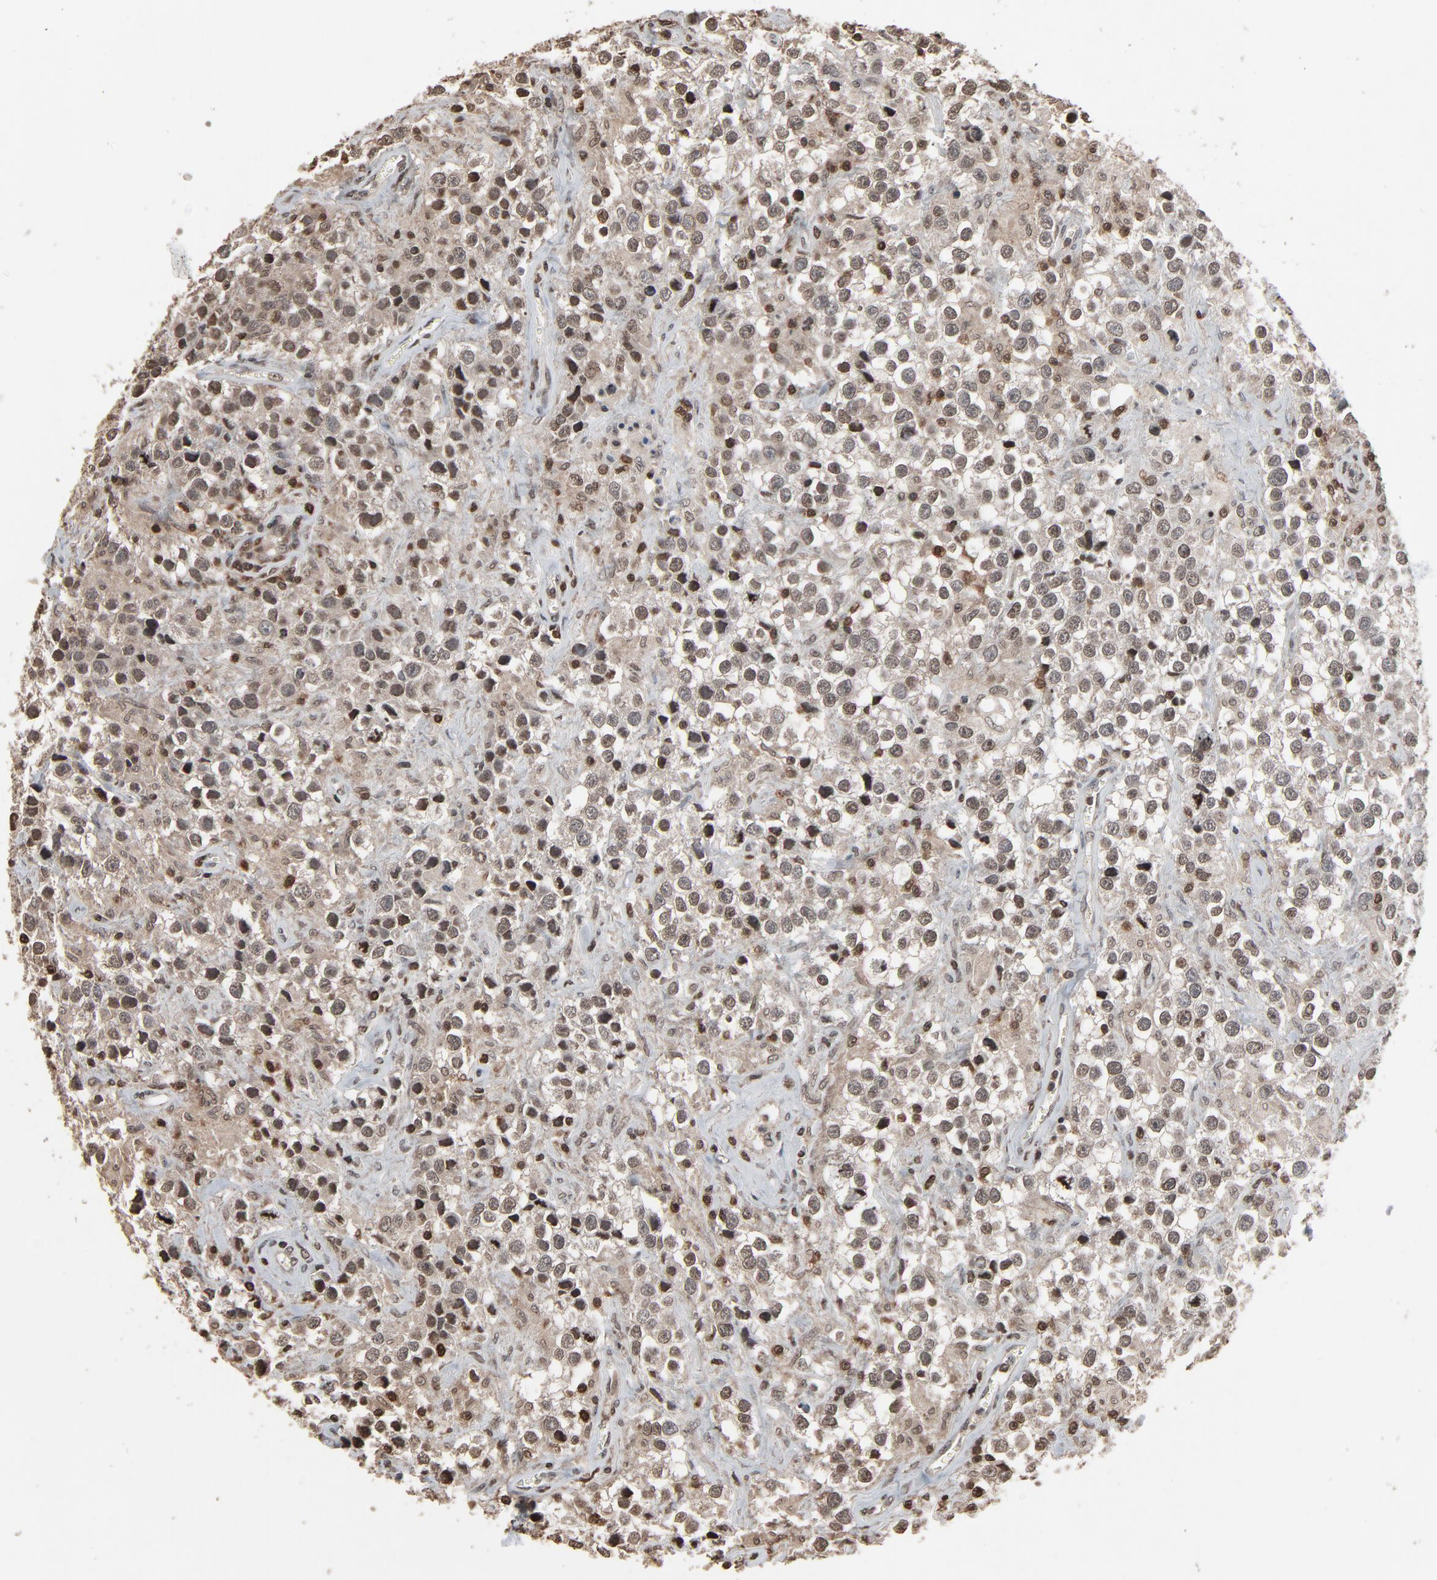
{"staining": {"intensity": "moderate", "quantity": ">75%", "location": "nuclear"}, "tissue": "testis cancer", "cell_type": "Tumor cells", "image_type": "cancer", "snomed": [{"axis": "morphology", "description": "Seminoma, NOS"}, {"axis": "topography", "description": "Testis"}], "caption": "DAB (3,3'-diaminobenzidine) immunohistochemical staining of human seminoma (testis) shows moderate nuclear protein staining in approximately >75% of tumor cells. (Stains: DAB in brown, nuclei in blue, Microscopy: brightfield microscopy at high magnification).", "gene": "RPS6KA3", "patient": {"sex": "male", "age": 43}}